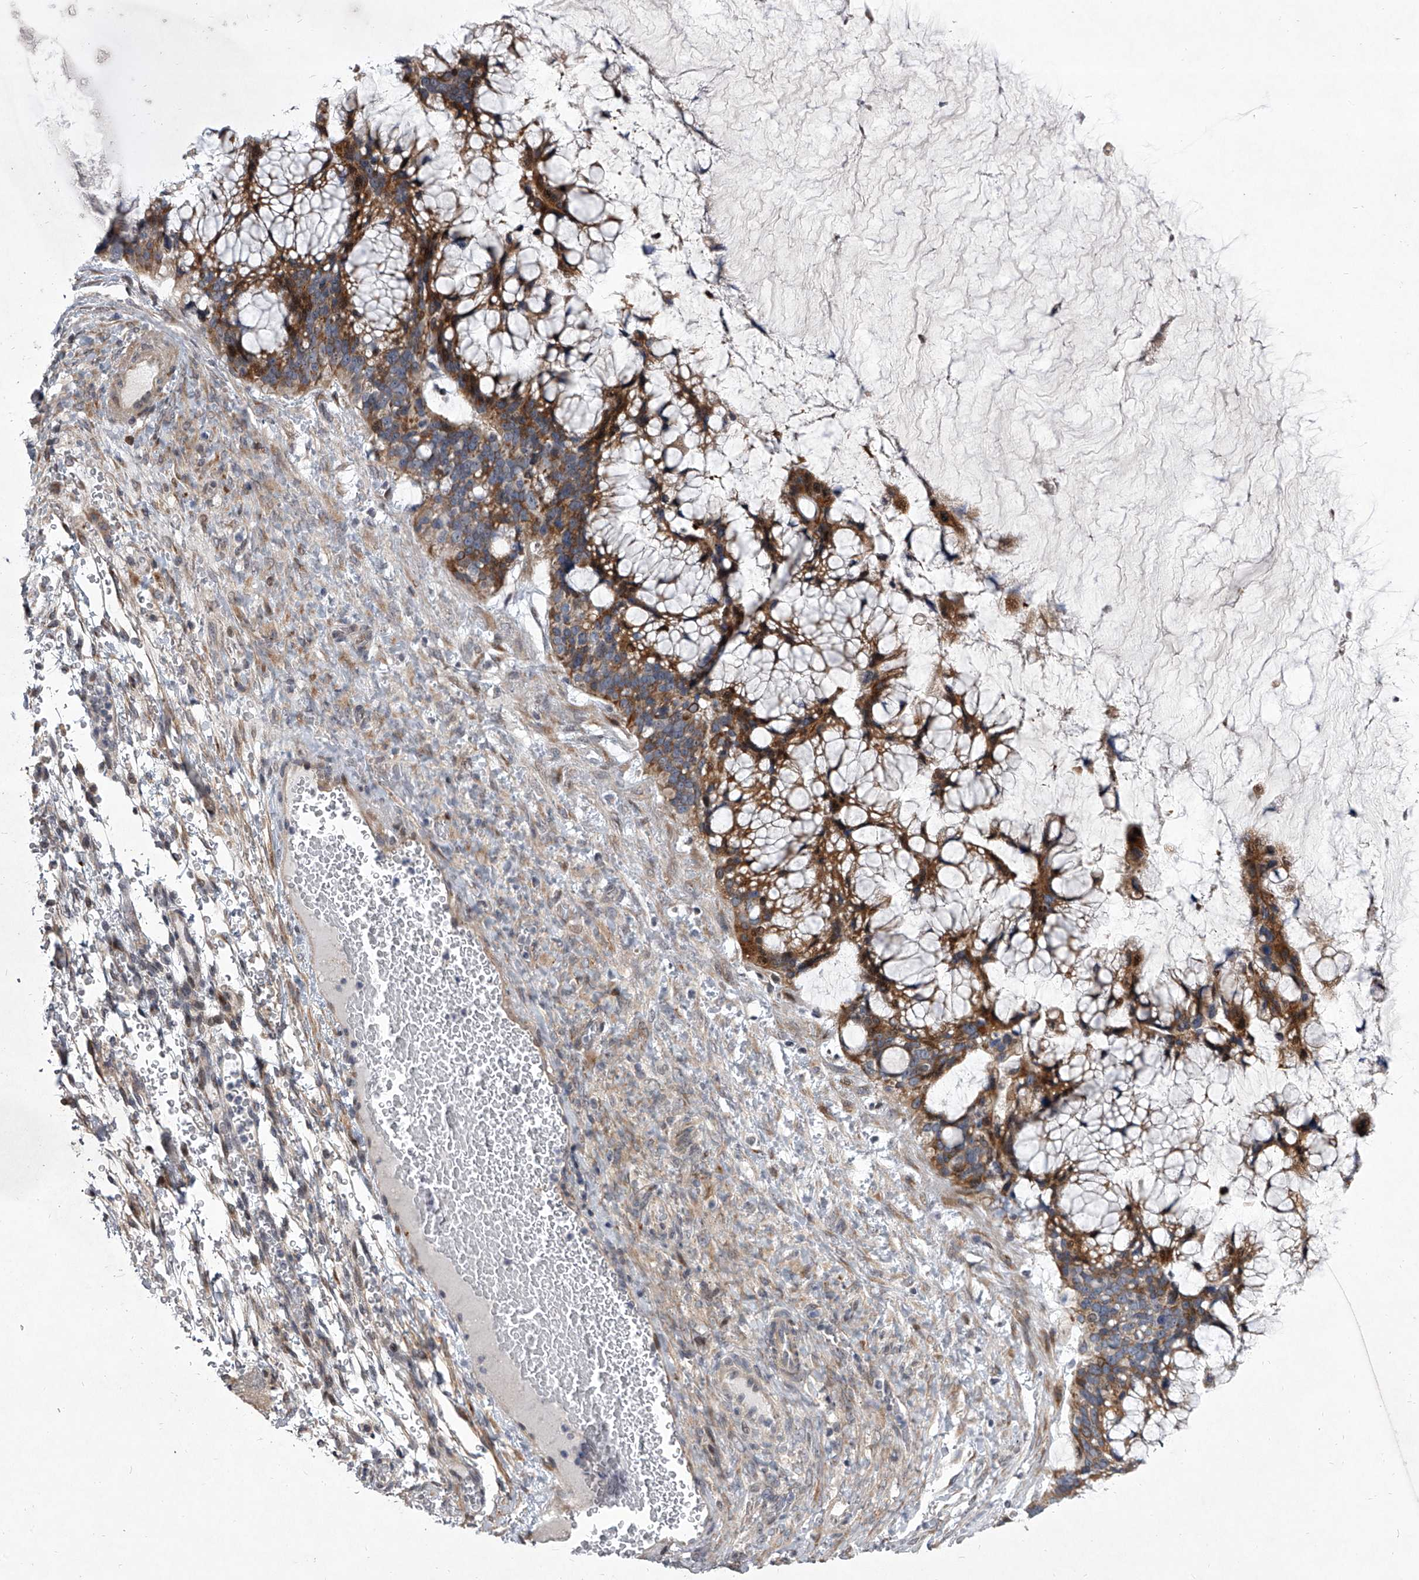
{"staining": {"intensity": "moderate", "quantity": ">75%", "location": "cytoplasmic/membranous"}, "tissue": "ovarian cancer", "cell_type": "Tumor cells", "image_type": "cancer", "snomed": [{"axis": "morphology", "description": "Cystadenocarcinoma, mucinous, NOS"}, {"axis": "topography", "description": "Ovary"}], "caption": "This image shows immunohistochemistry (IHC) staining of ovarian cancer, with medium moderate cytoplasmic/membranous staining in about >75% of tumor cells.", "gene": "HEATR6", "patient": {"sex": "female", "age": 37}}